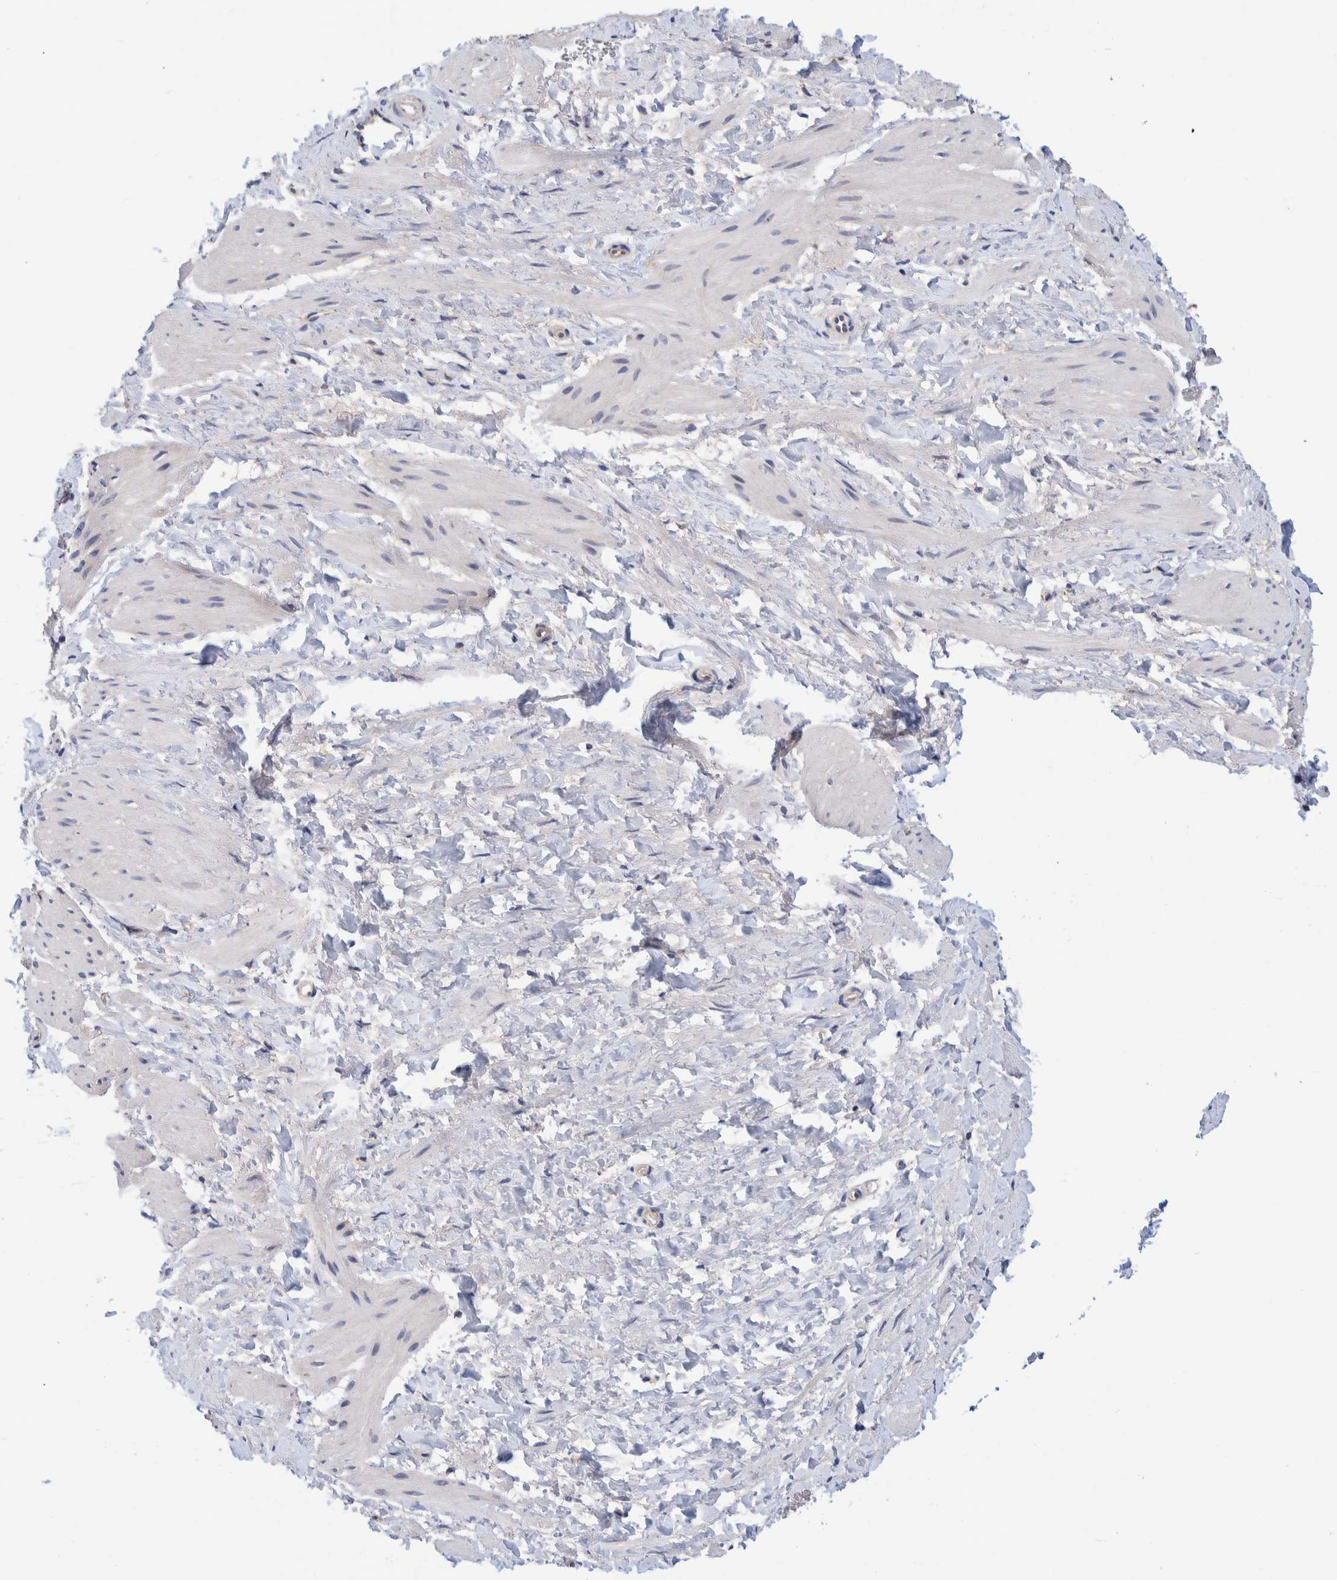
{"staining": {"intensity": "negative", "quantity": "none", "location": "none"}, "tissue": "smooth muscle", "cell_type": "Smooth muscle cells", "image_type": "normal", "snomed": [{"axis": "morphology", "description": "Normal tissue, NOS"}, {"axis": "topography", "description": "Smooth muscle"}], "caption": "Immunohistochemical staining of unremarkable smooth muscle exhibits no significant positivity in smooth muscle cells. (Brightfield microscopy of DAB (3,3'-diaminobenzidine) immunohistochemistry (IHC) at high magnification).", "gene": "PFAS", "patient": {"sex": "male", "age": 16}}